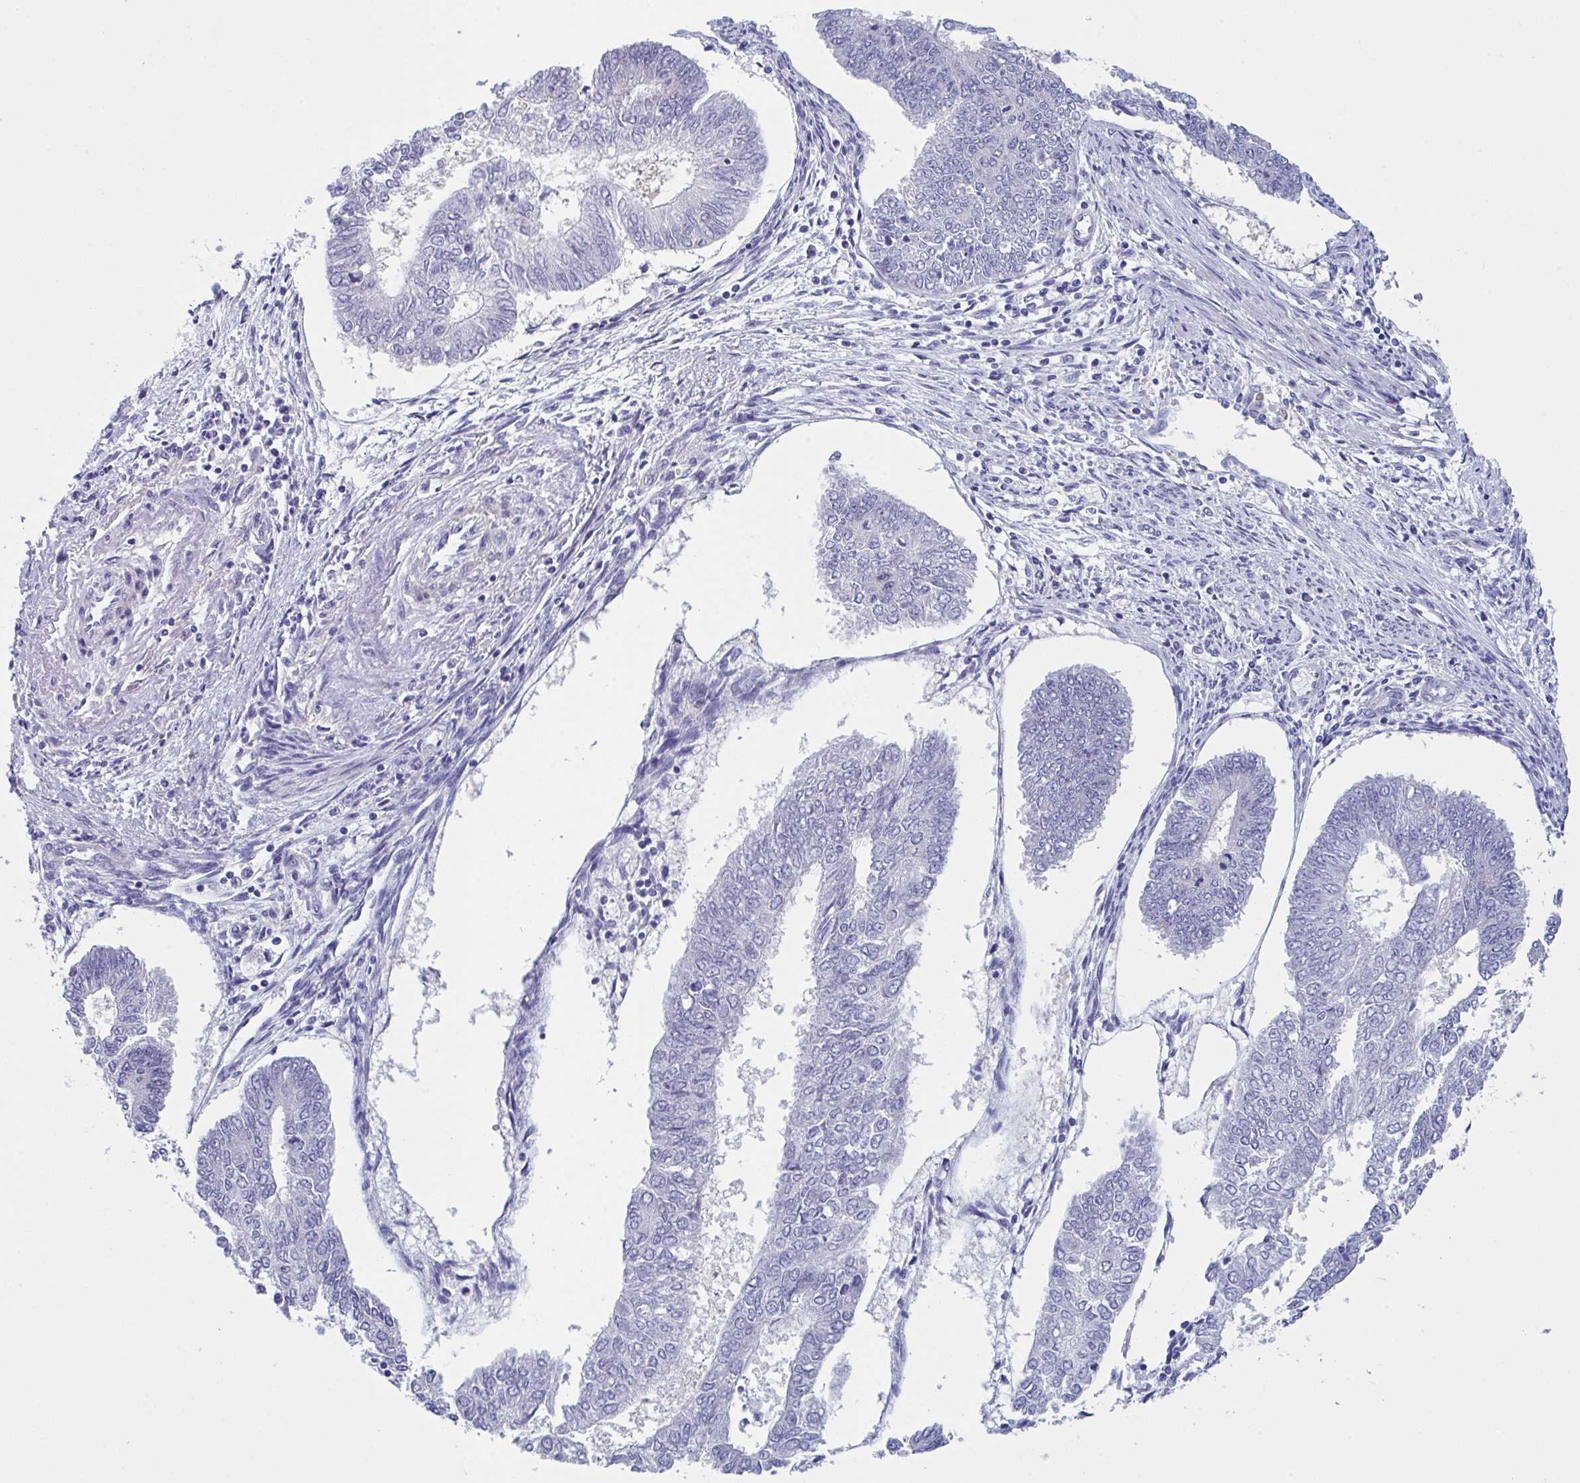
{"staining": {"intensity": "negative", "quantity": "none", "location": "none"}, "tissue": "endometrial cancer", "cell_type": "Tumor cells", "image_type": "cancer", "snomed": [{"axis": "morphology", "description": "Adenocarcinoma, NOS"}, {"axis": "topography", "description": "Endometrium"}], "caption": "High magnification brightfield microscopy of endometrial adenocarcinoma stained with DAB (3,3'-diaminobenzidine) (brown) and counterstained with hematoxylin (blue): tumor cells show no significant expression.", "gene": "LPIN3", "patient": {"sex": "female", "age": 68}}